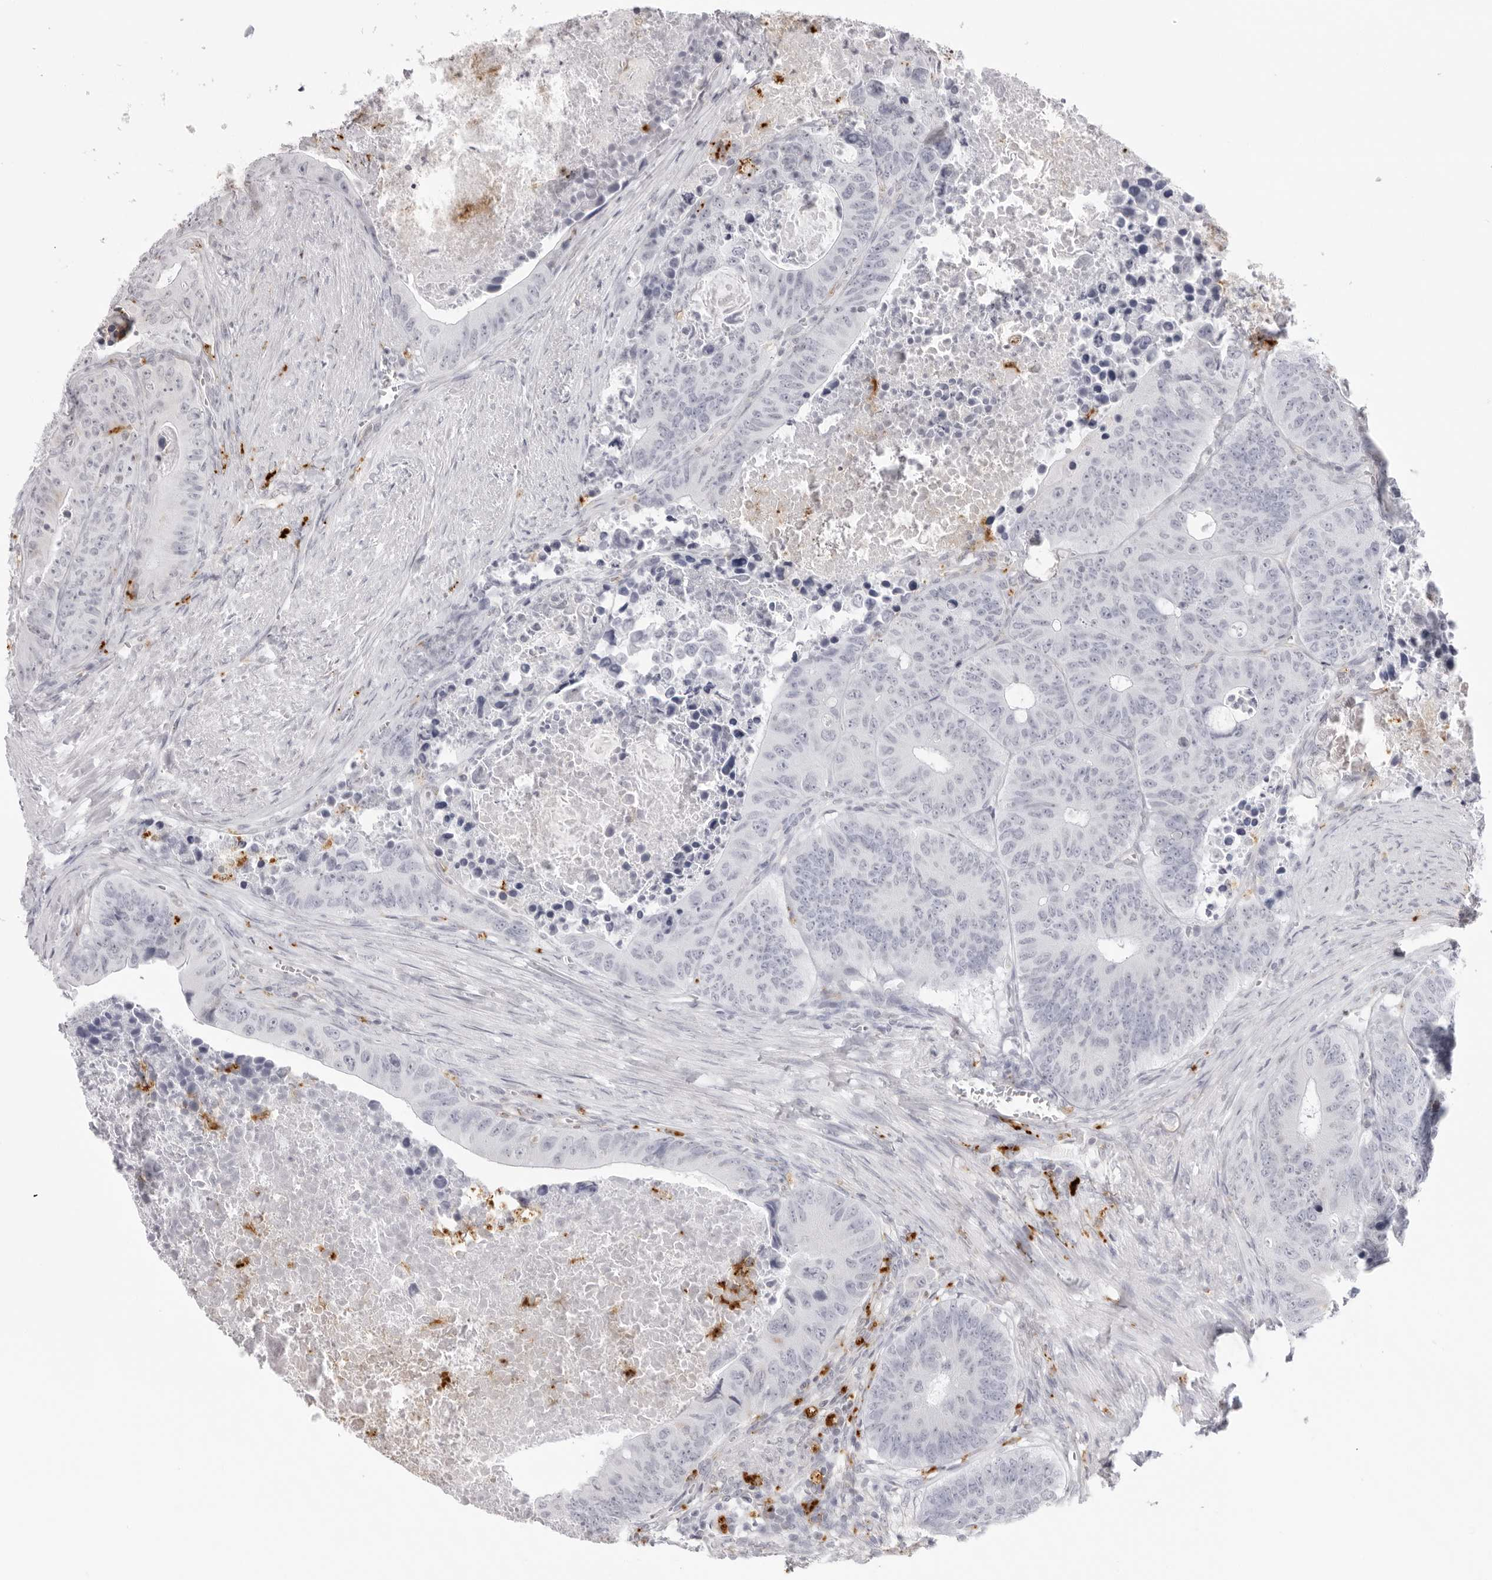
{"staining": {"intensity": "negative", "quantity": "none", "location": "none"}, "tissue": "colorectal cancer", "cell_type": "Tumor cells", "image_type": "cancer", "snomed": [{"axis": "morphology", "description": "Adenocarcinoma, NOS"}, {"axis": "topography", "description": "Colon"}], "caption": "High magnification brightfield microscopy of colorectal cancer stained with DAB (3,3'-diaminobenzidine) (brown) and counterstained with hematoxylin (blue): tumor cells show no significant expression.", "gene": "IL25", "patient": {"sex": "male", "age": 87}}